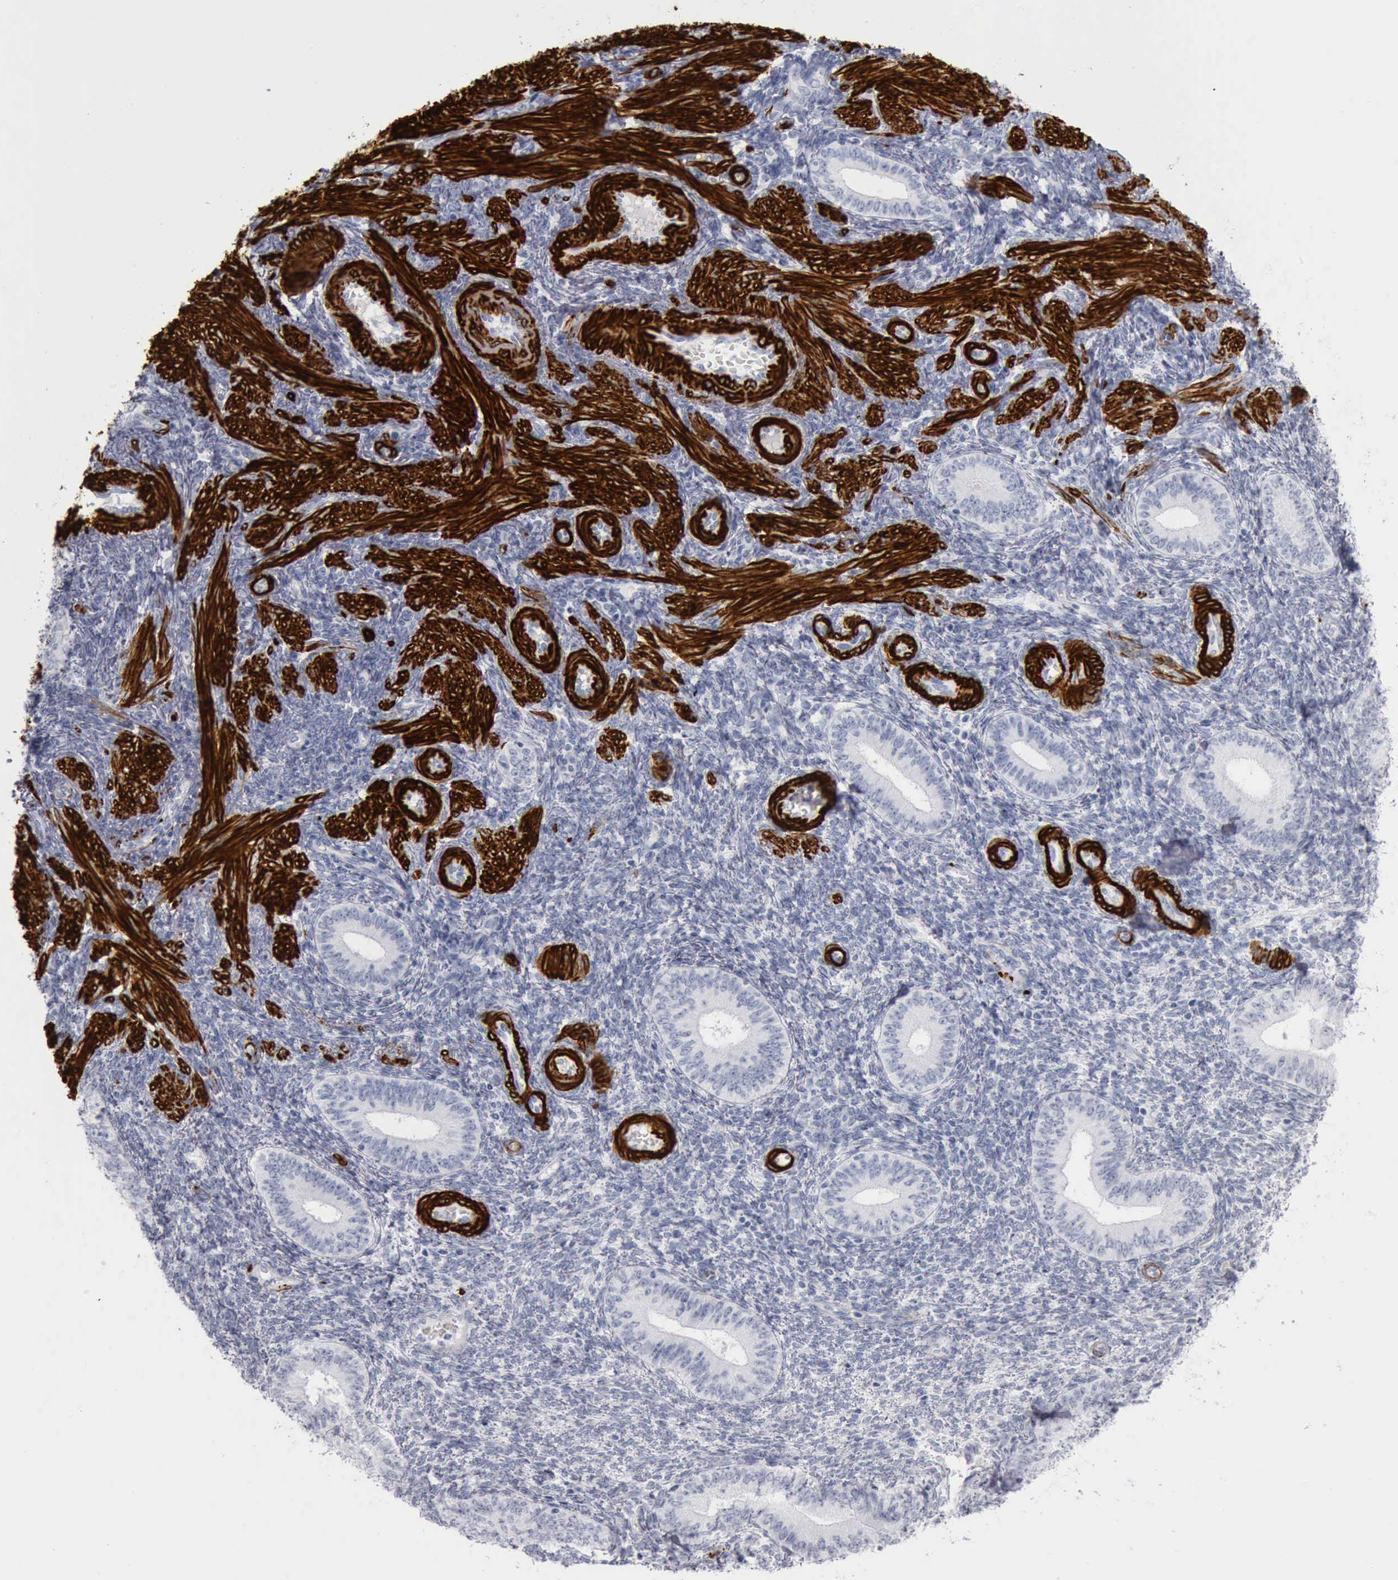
{"staining": {"intensity": "negative", "quantity": "none", "location": "none"}, "tissue": "endometrium", "cell_type": "Cells in endometrial stroma", "image_type": "normal", "snomed": [{"axis": "morphology", "description": "Normal tissue, NOS"}, {"axis": "topography", "description": "Endometrium"}], "caption": "A micrograph of human endometrium is negative for staining in cells in endometrial stroma.", "gene": "CALD1", "patient": {"sex": "female", "age": 35}}